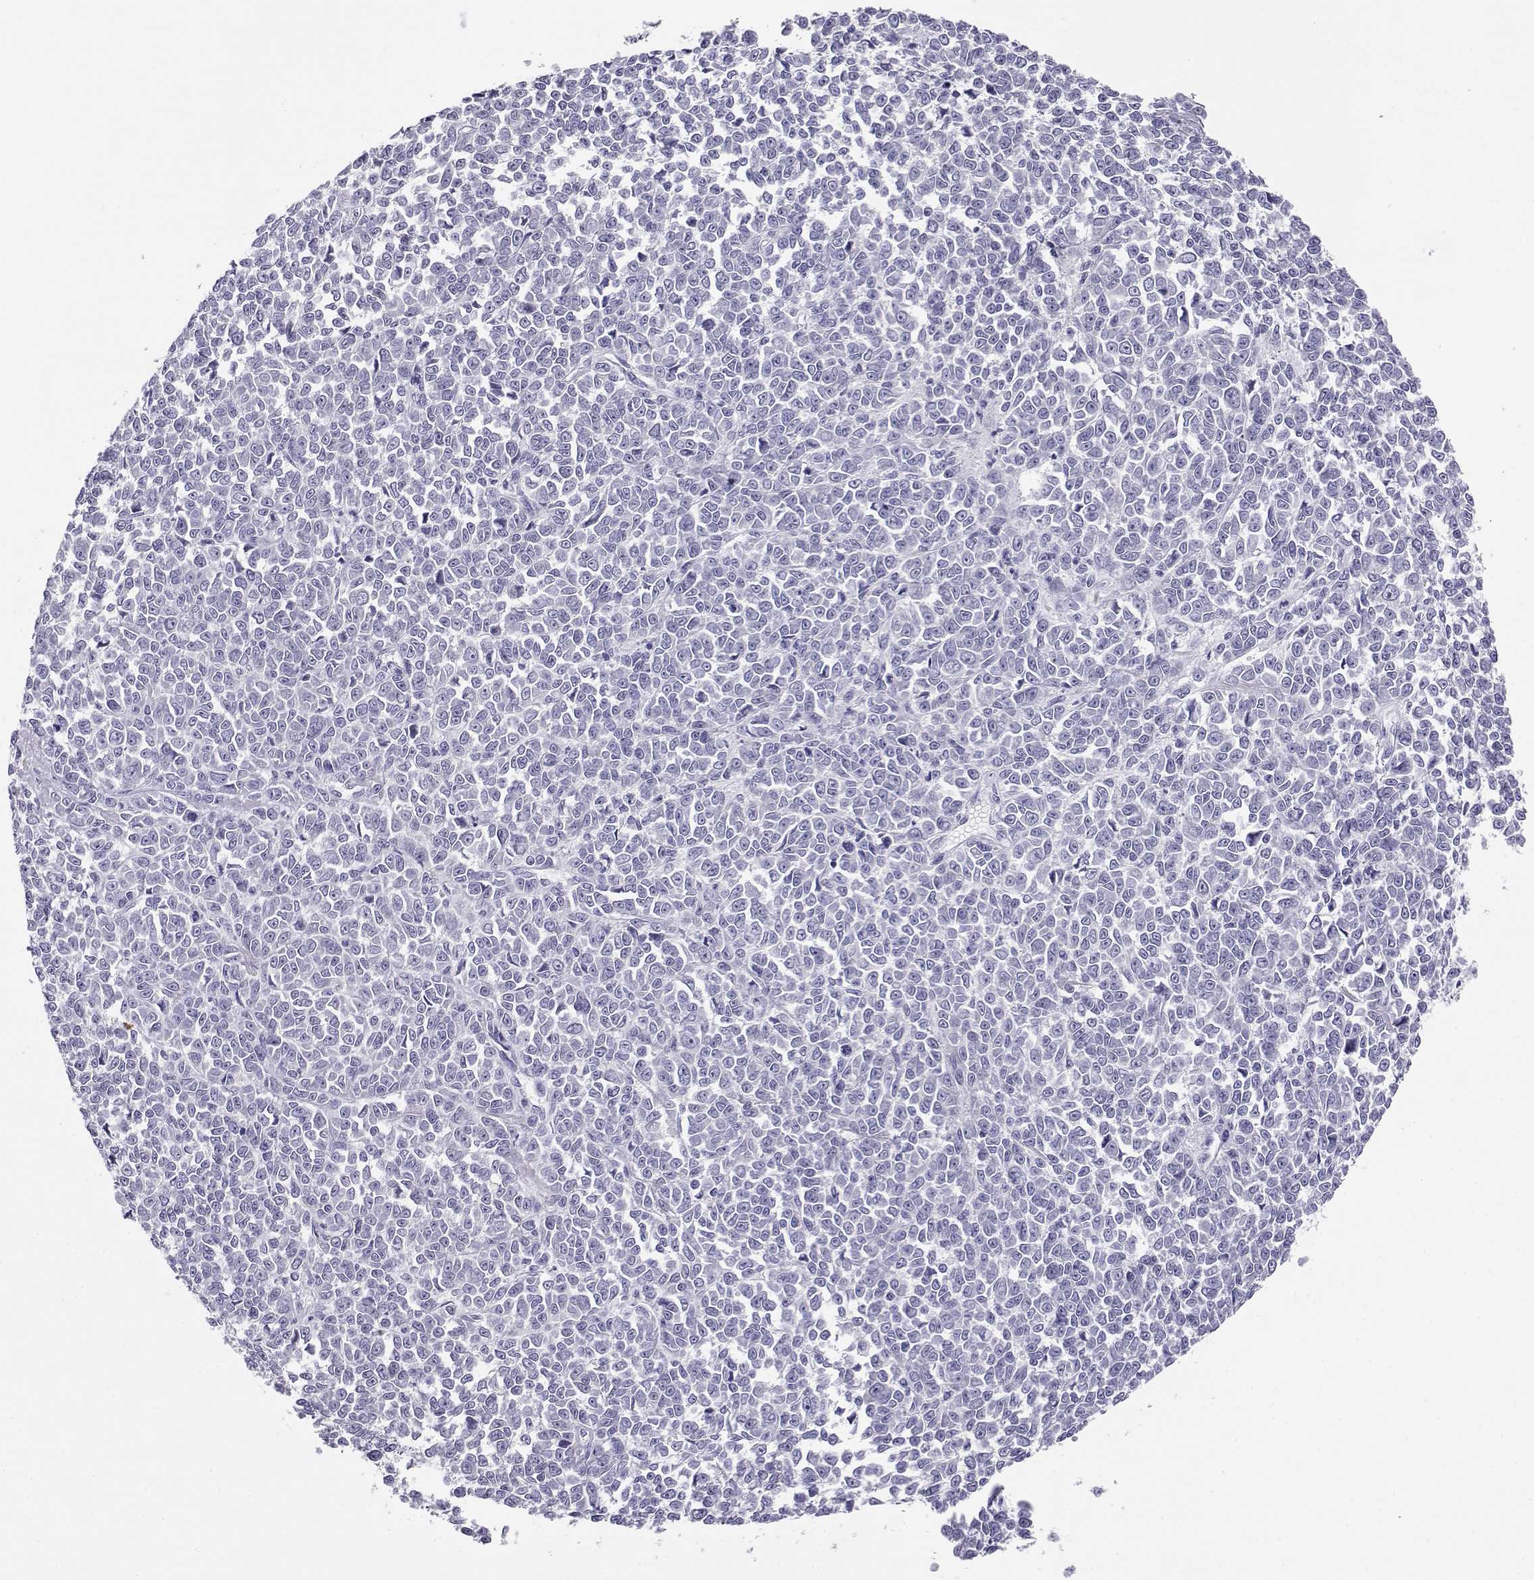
{"staining": {"intensity": "negative", "quantity": "none", "location": "none"}, "tissue": "melanoma", "cell_type": "Tumor cells", "image_type": "cancer", "snomed": [{"axis": "morphology", "description": "Malignant melanoma, NOS"}, {"axis": "topography", "description": "Skin"}], "caption": "Immunohistochemistry image of malignant melanoma stained for a protein (brown), which reveals no positivity in tumor cells. The staining was performed using DAB (3,3'-diaminobenzidine) to visualize the protein expression in brown, while the nuclei were stained in blue with hematoxylin (Magnification: 20x).", "gene": "RHOXF2", "patient": {"sex": "female", "age": 95}}